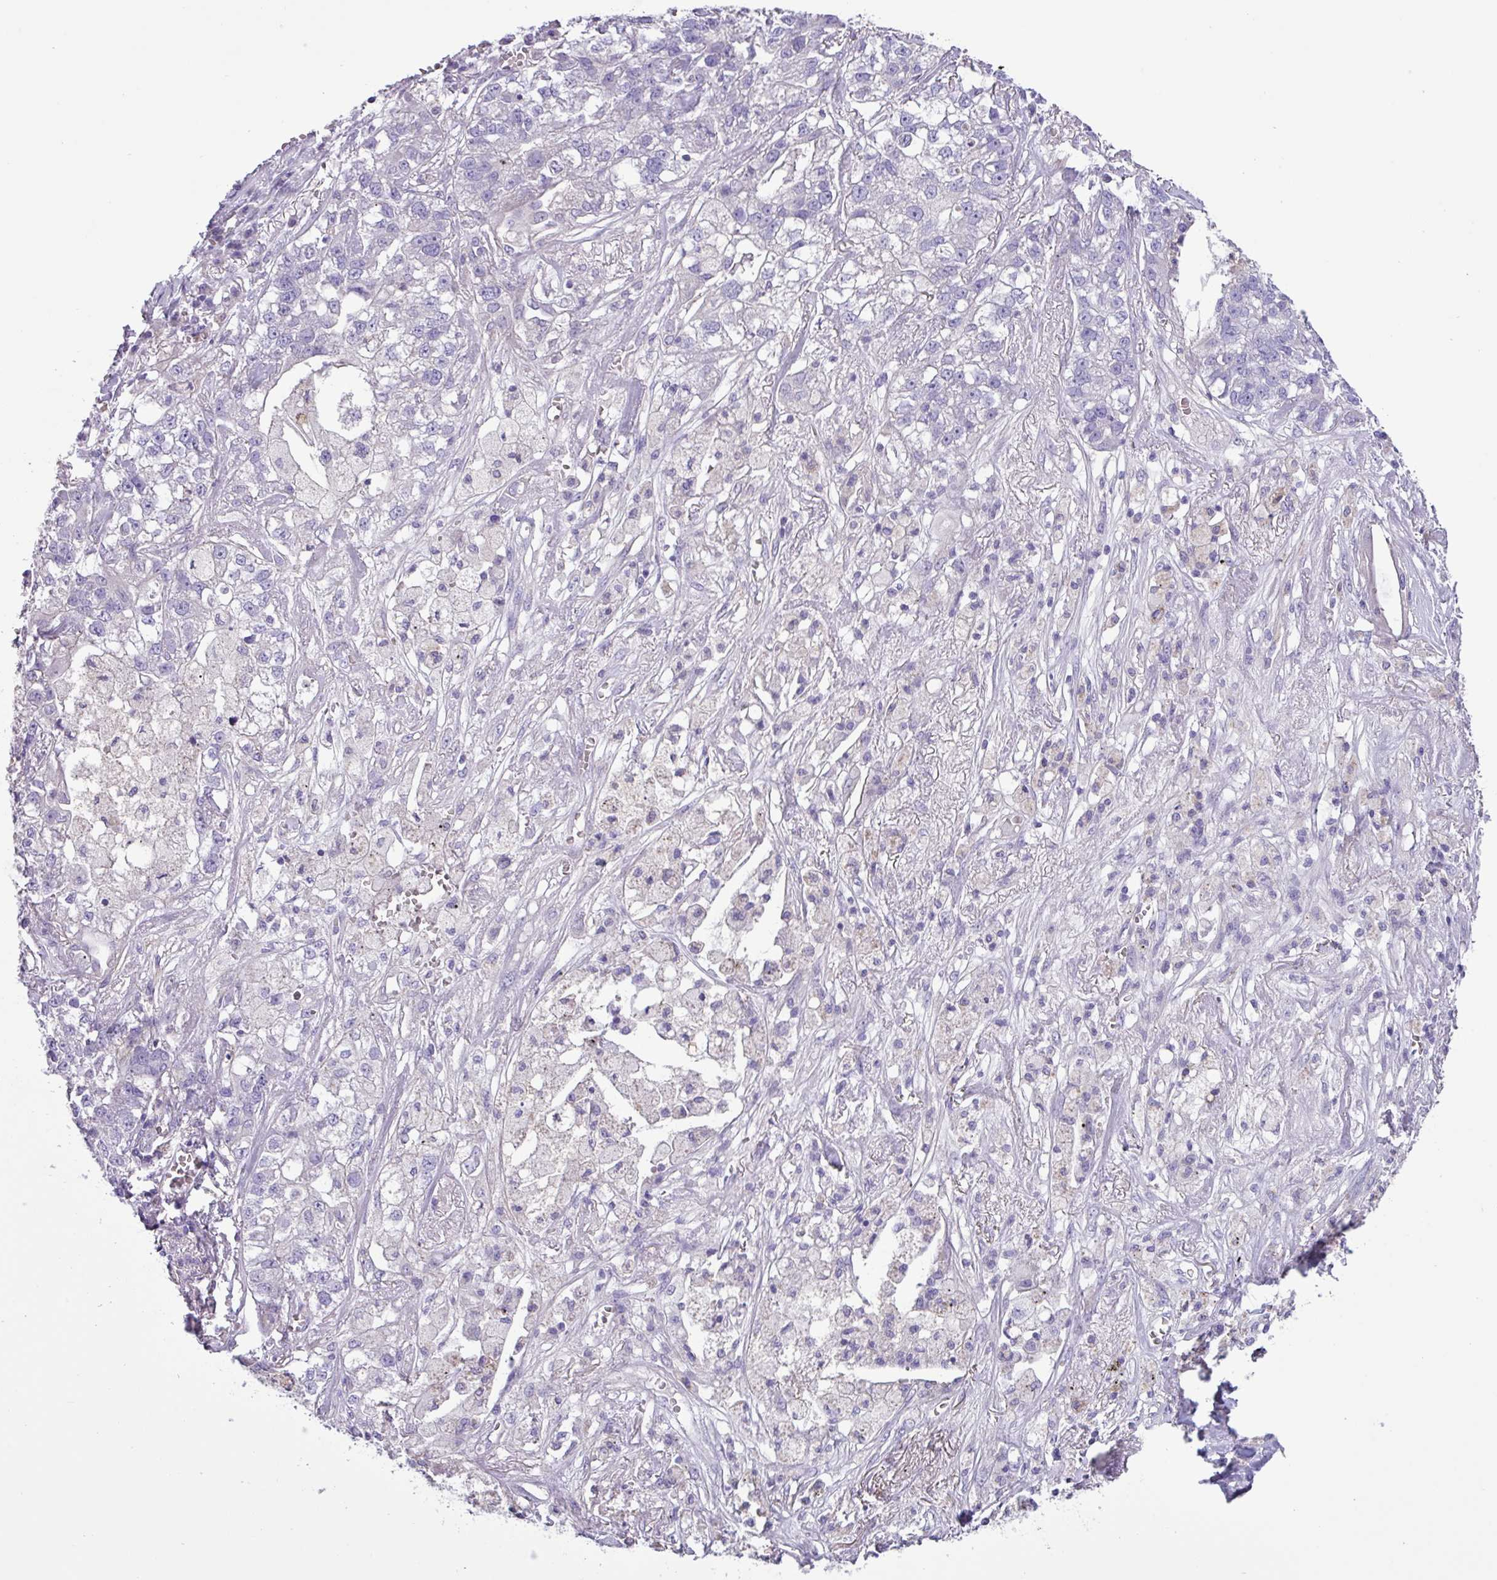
{"staining": {"intensity": "negative", "quantity": "none", "location": "none"}, "tissue": "lung cancer", "cell_type": "Tumor cells", "image_type": "cancer", "snomed": [{"axis": "morphology", "description": "Adenocarcinoma, NOS"}, {"axis": "topography", "description": "Lung"}], "caption": "Immunohistochemical staining of human lung adenocarcinoma reveals no significant positivity in tumor cells.", "gene": "CYSTM1", "patient": {"sex": "male", "age": 49}}